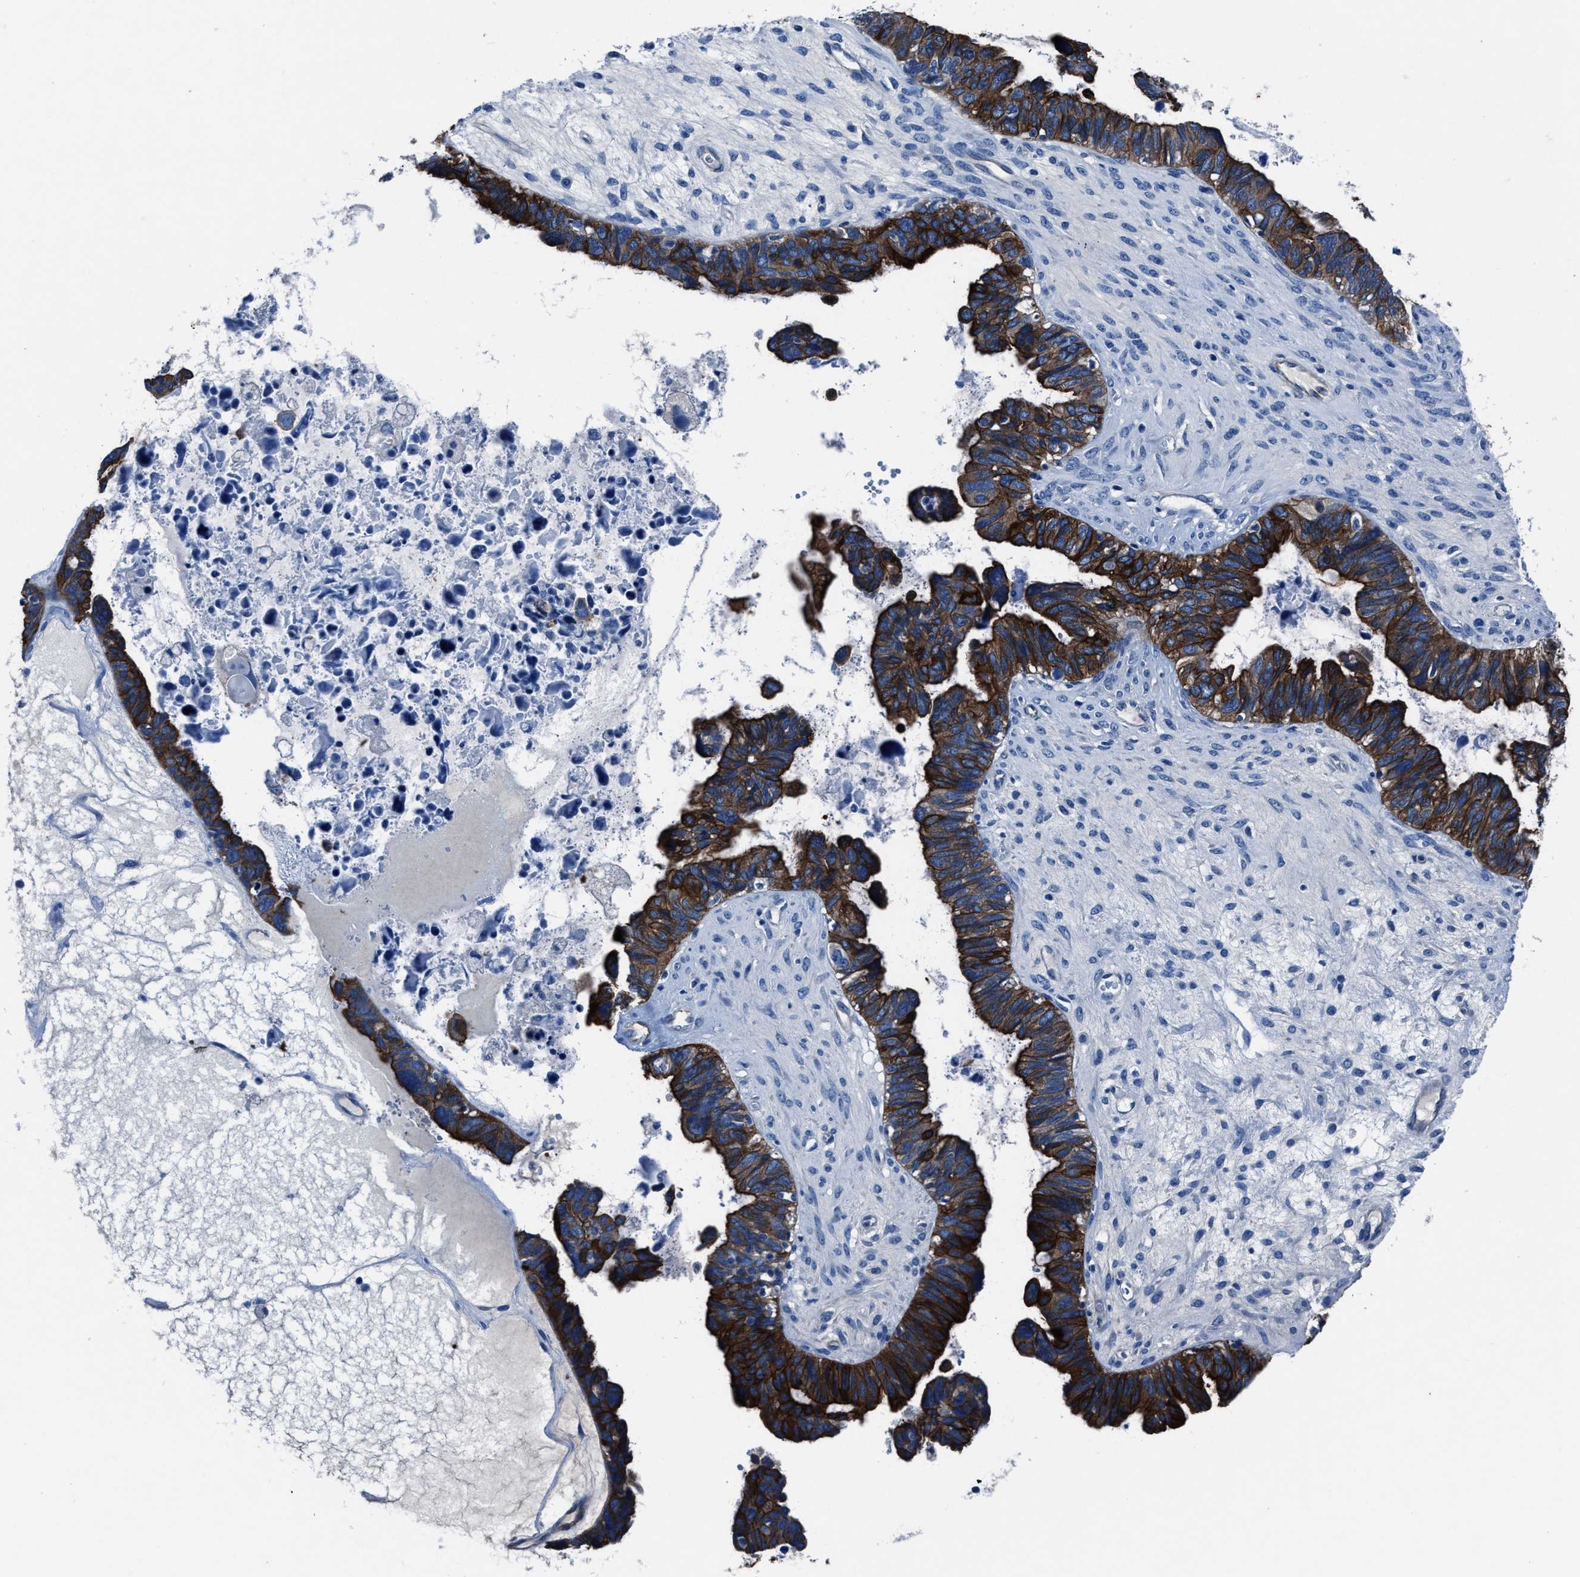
{"staining": {"intensity": "strong", "quantity": ">75%", "location": "cytoplasmic/membranous"}, "tissue": "ovarian cancer", "cell_type": "Tumor cells", "image_type": "cancer", "snomed": [{"axis": "morphology", "description": "Cystadenocarcinoma, serous, NOS"}, {"axis": "topography", "description": "Ovary"}], "caption": "Protein expression by IHC demonstrates strong cytoplasmic/membranous staining in about >75% of tumor cells in ovarian cancer (serous cystadenocarcinoma).", "gene": "LMO7", "patient": {"sex": "female", "age": 79}}